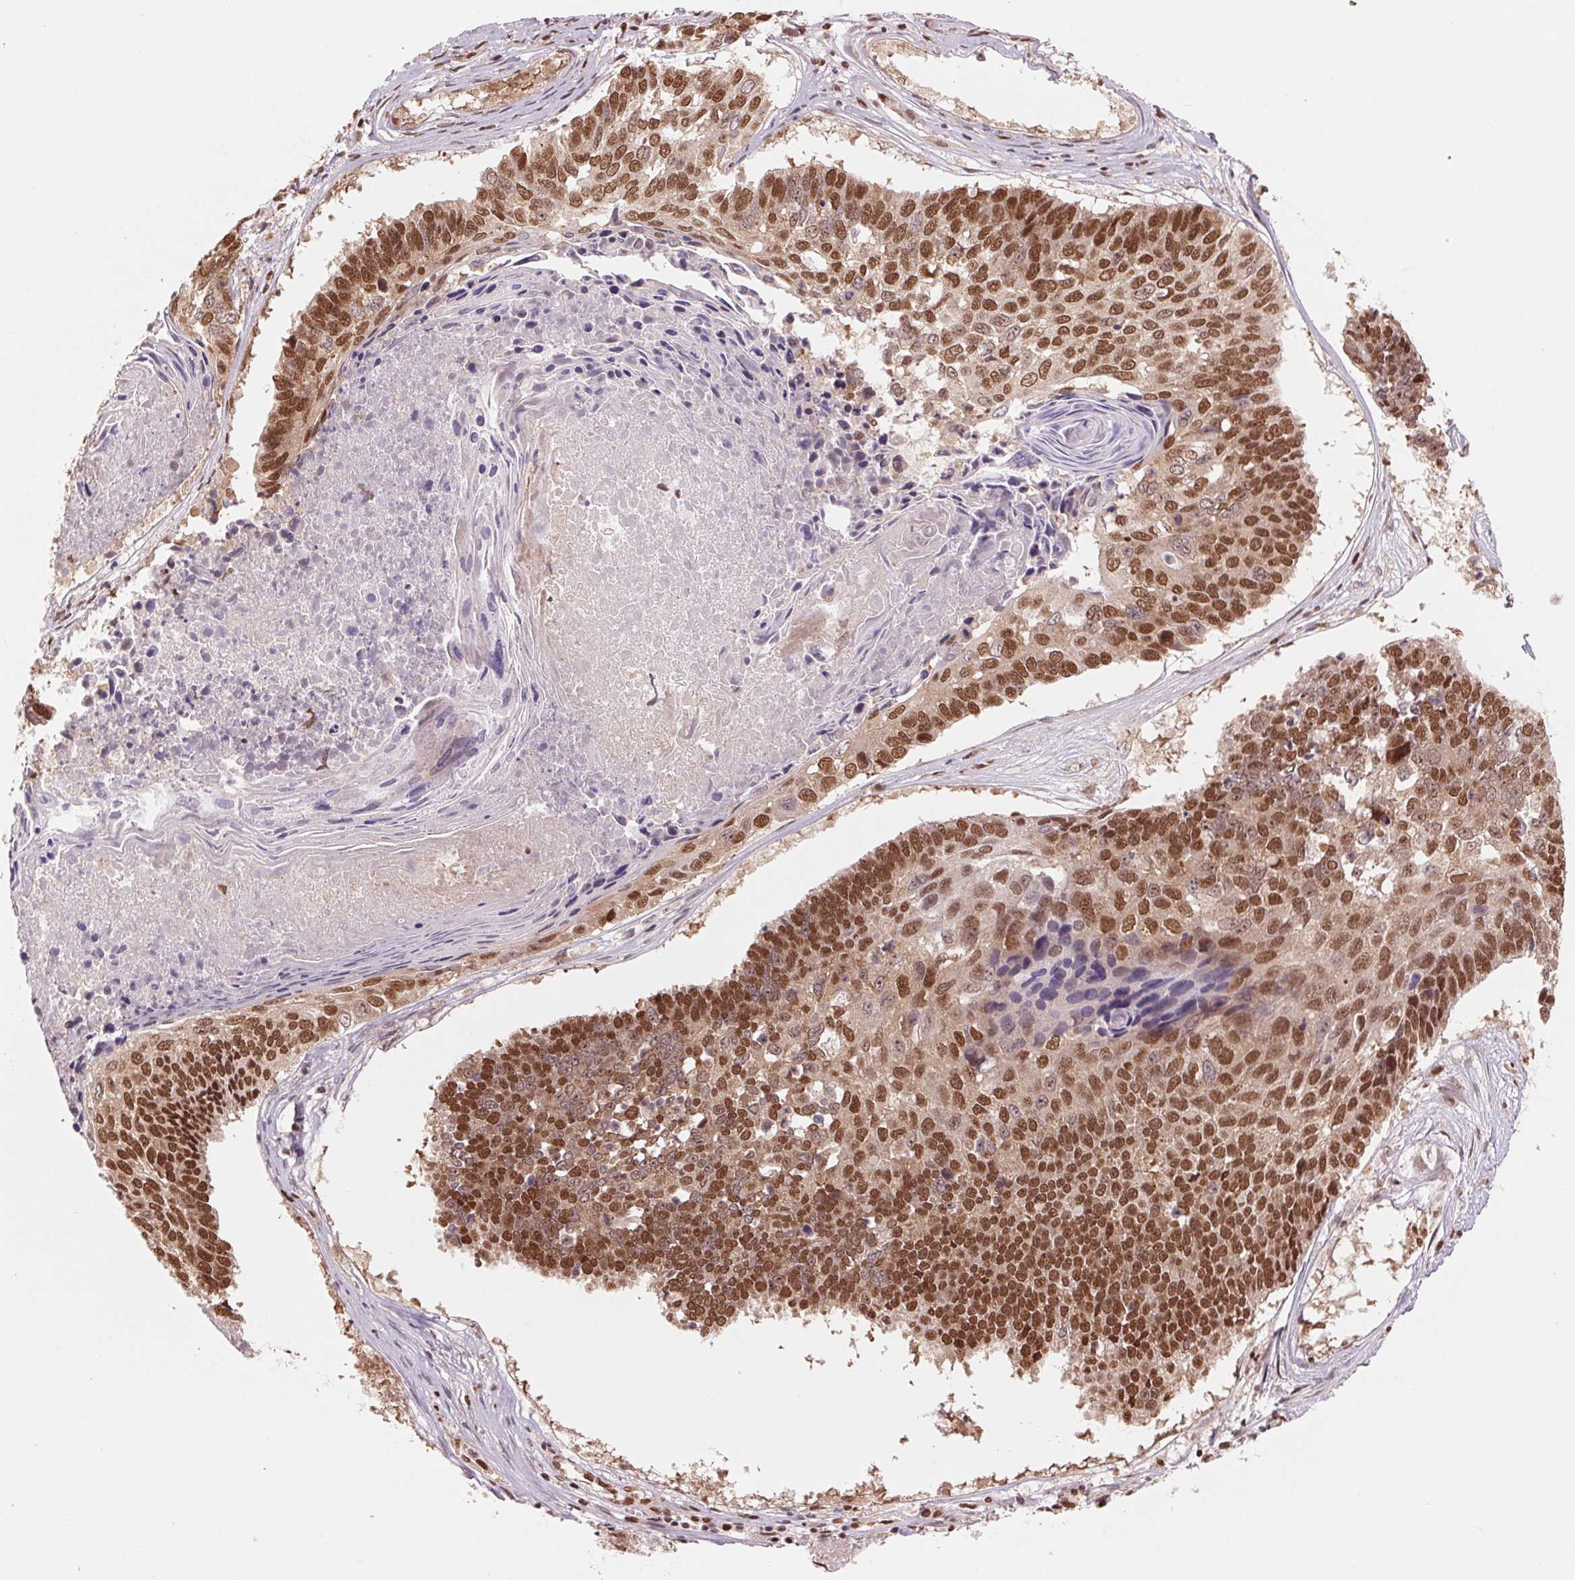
{"staining": {"intensity": "strong", "quantity": ">75%", "location": "nuclear"}, "tissue": "lung cancer", "cell_type": "Tumor cells", "image_type": "cancer", "snomed": [{"axis": "morphology", "description": "Squamous cell carcinoma, NOS"}, {"axis": "topography", "description": "Lung"}], "caption": "The photomicrograph reveals staining of lung squamous cell carcinoma, revealing strong nuclear protein expression (brown color) within tumor cells.", "gene": "TTLL9", "patient": {"sex": "male", "age": 73}}